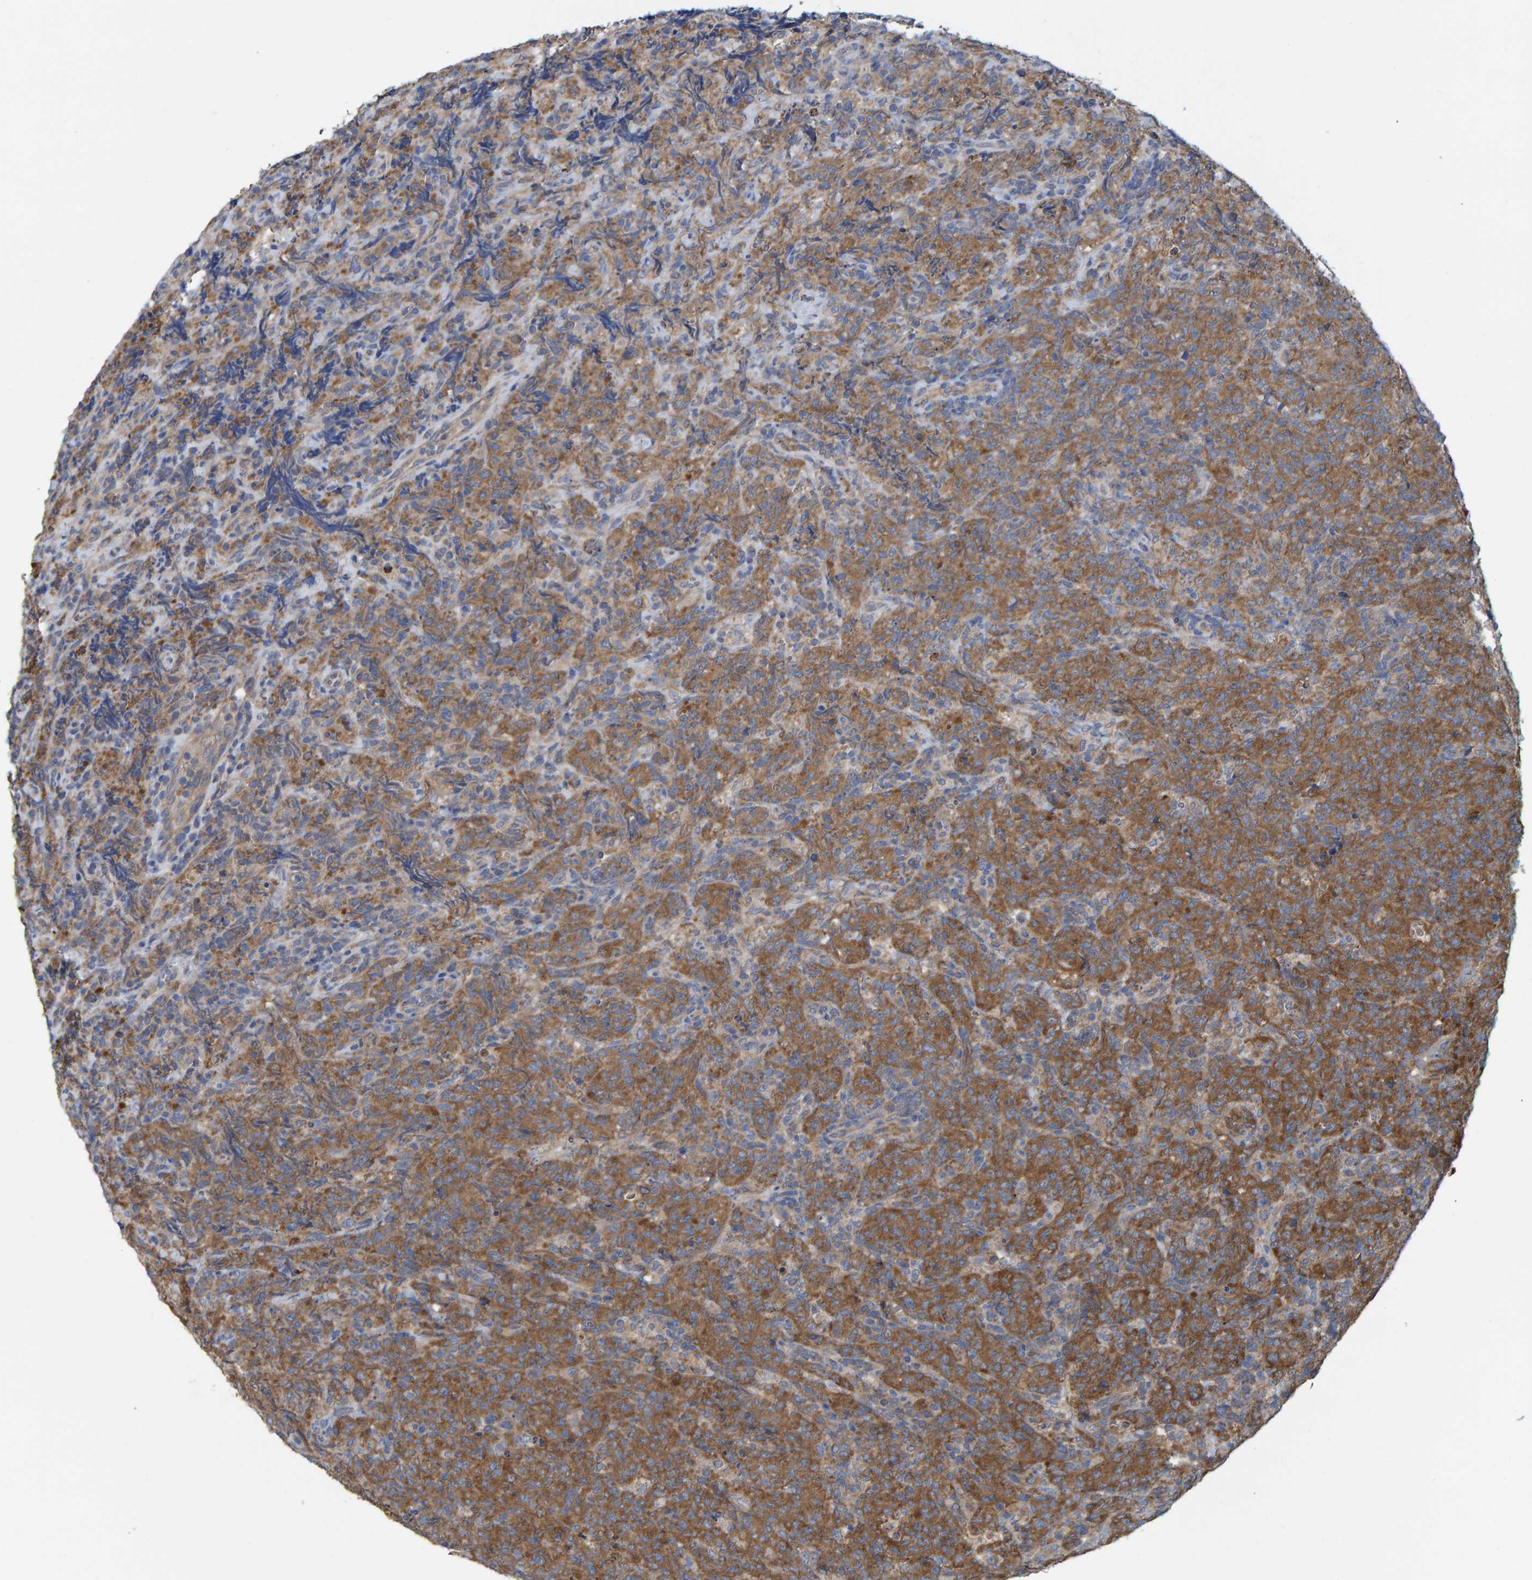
{"staining": {"intensity": "moderate", "quantity": ">75%", "location": "cytoplasmic/membranous"}, "tissue": "lymphoma", "cell_type": "Tumor cells", "image_type": "cancer", "snomed": [{"axis": "morphology", "description": "Malignant lymphoma, non-Hodgkin's type, High grade"}, {"axis": "topography", "description": "Tonsil"}], "caption": "This is a micrograph of immunohistochemistry (IHC) staining of malignant lymphoma, non-Hodgkin's type (high-grade), which shows moderate positivity in the cytoplasmic/membranous of tumor cells.", "gene": "LRSAM1", "patient": {"sex": "female", "age": 36}}